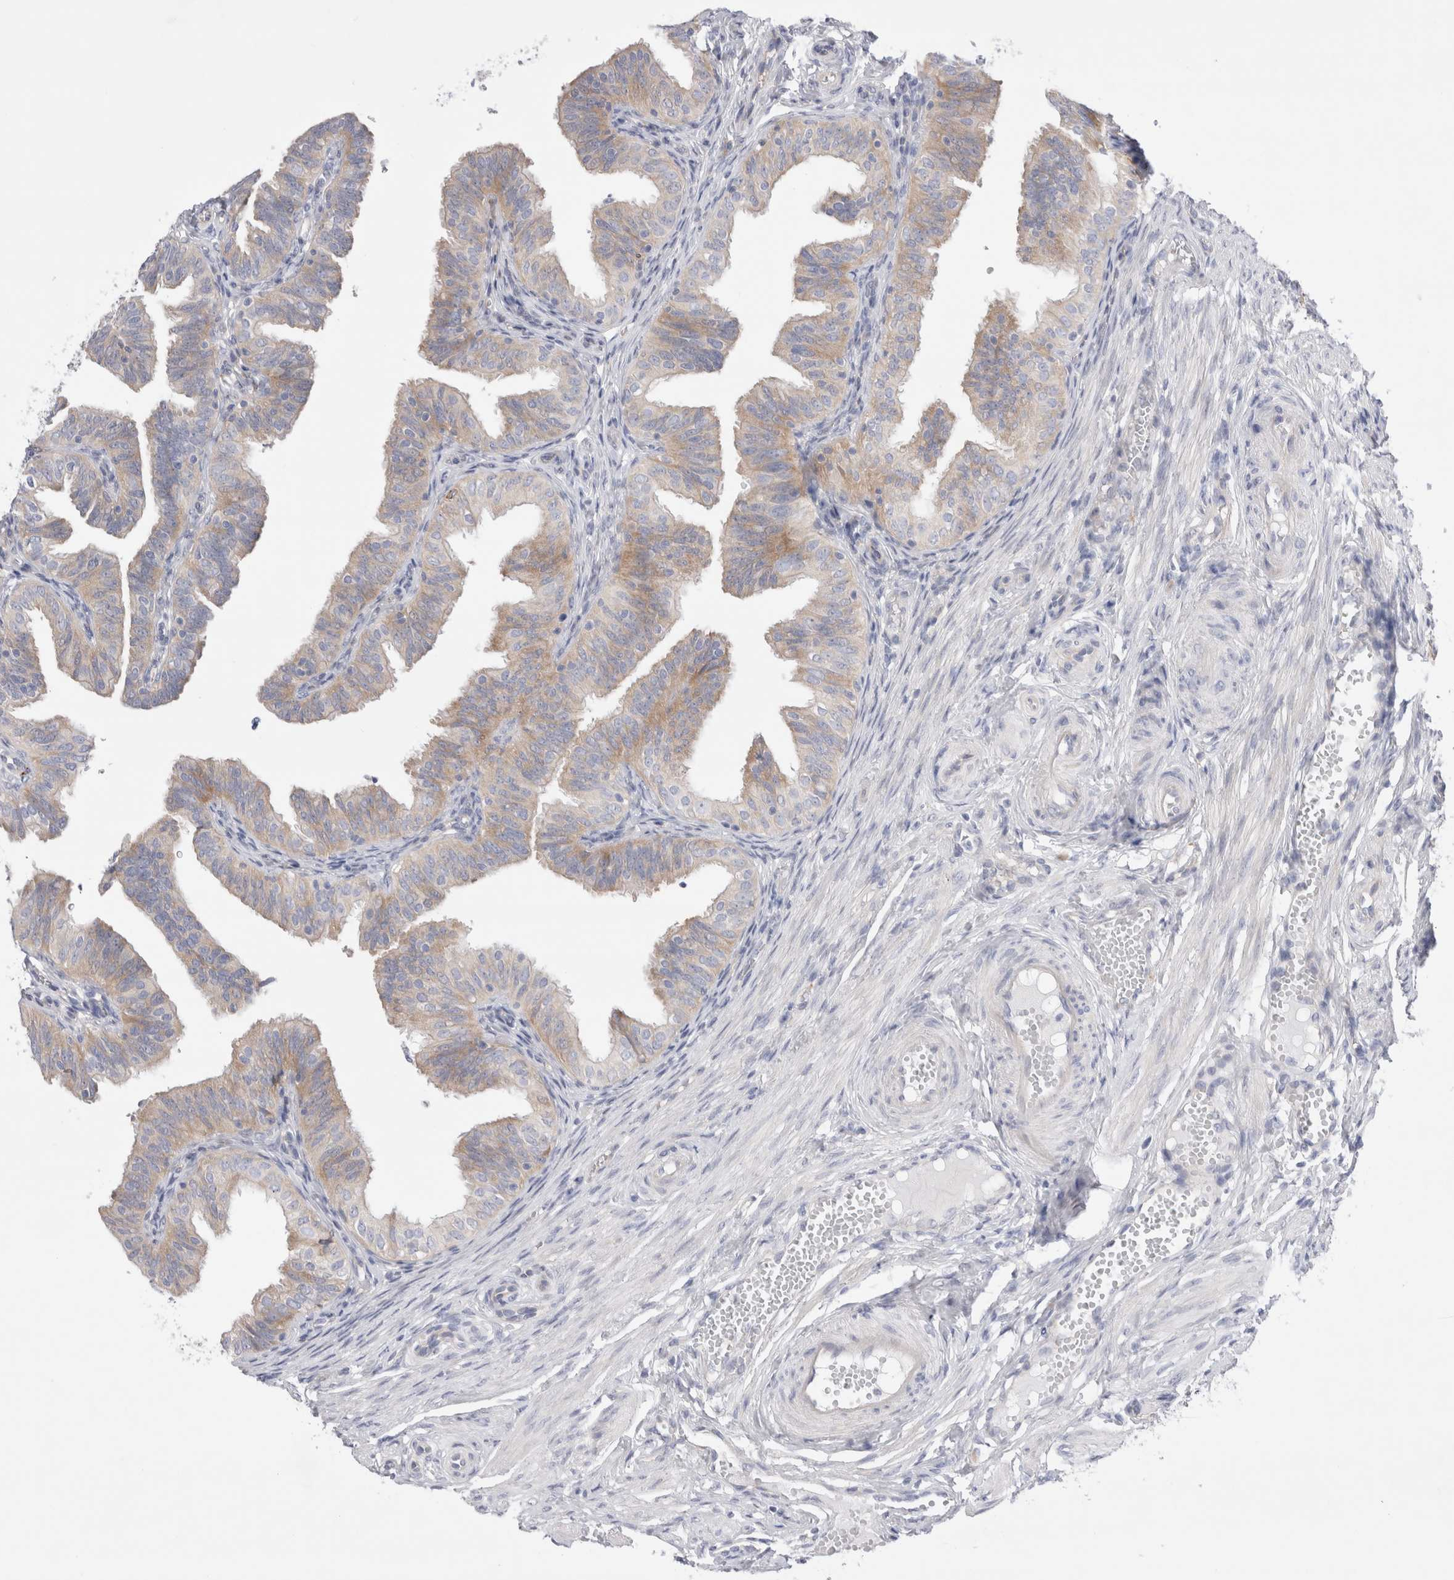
{"staining": {"intensity": "weak", "quantity": "25%-75%", "location": "cytoplasmic/membranous"}, "tissue": "fallopian tube", "cell_type": "Glandular cells", "image_type": "normal", "snomed": [{"axis": "morphology", "description": "Normal tissue, NOS"}, {"axis": "topography", "description": "Fallopian tube"}], "caption": "Normal fallopian tube demonstrates weak cytoplasmic/membranous expression in approximately 25%-75% of glandular cells, visualized by immunohistochemistry. The staining was performed using DAB (3,3'-diaminobenzidine), with brown indicating positive protein expression. Nuclei are stained blue with hematoxylin.", "gene": "RBM12B", "patient": {"sex": "female", "age": 35}}